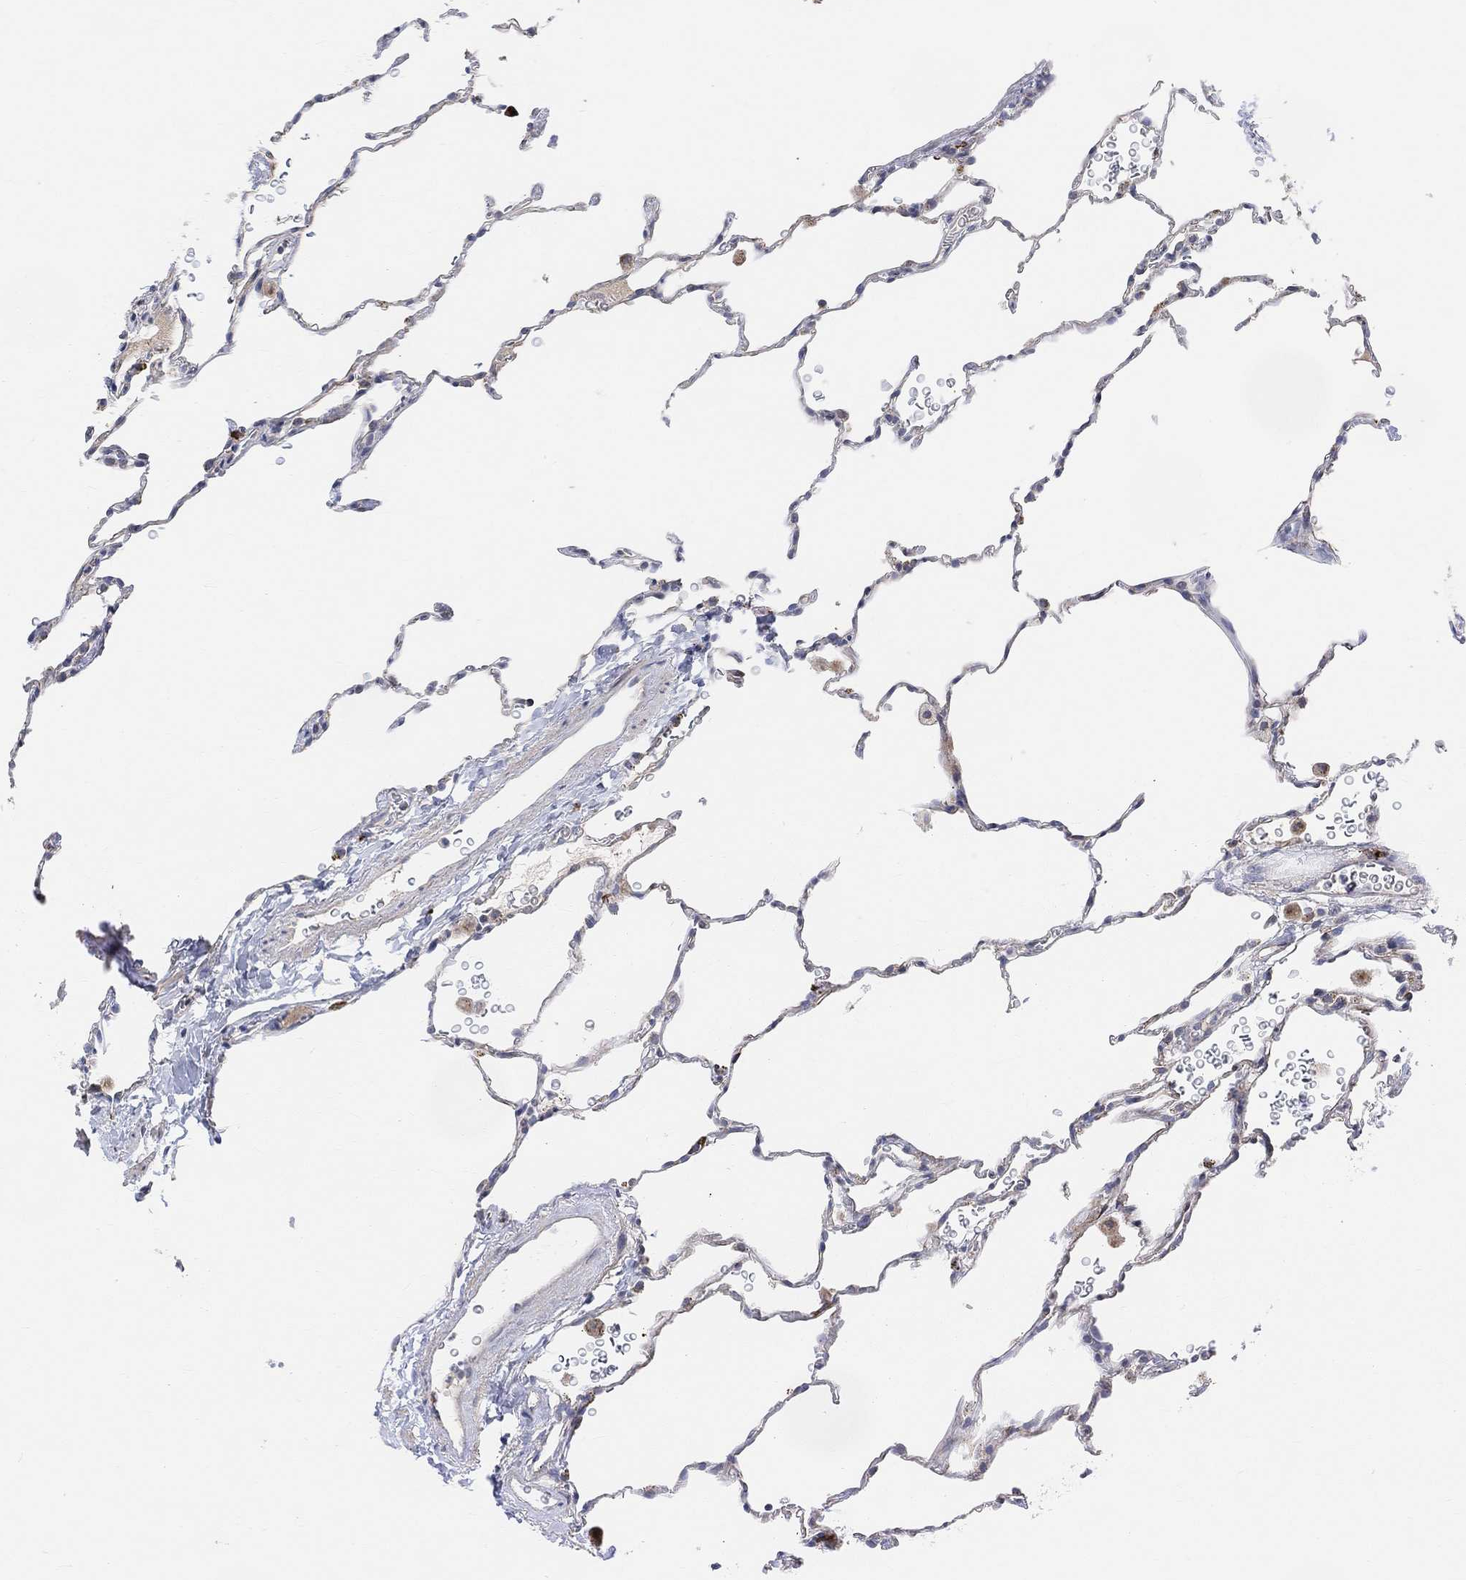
{"staining": {"intensity": "negative", "quantity": "none", "location": "none"}, "tissue": "lung", "cell_type": "Alveolar cells", "image_type": "normal", "snomed": [{"axis": "morphology", "description": "Normal tissue, NOS"}, {"axis": "morphology", "description": "Adenocarcinoma, metastatic, NOS"}, {"axis": "topography", "description": "Lung"}], "caption": "Micrograph shows no significant protein positivity in alveolar cells of benign lung. (DAB IHC with hematoxylin counter stain).", "gene": "HCRTR1", "patient": {"sex": "male", "age": 45}}